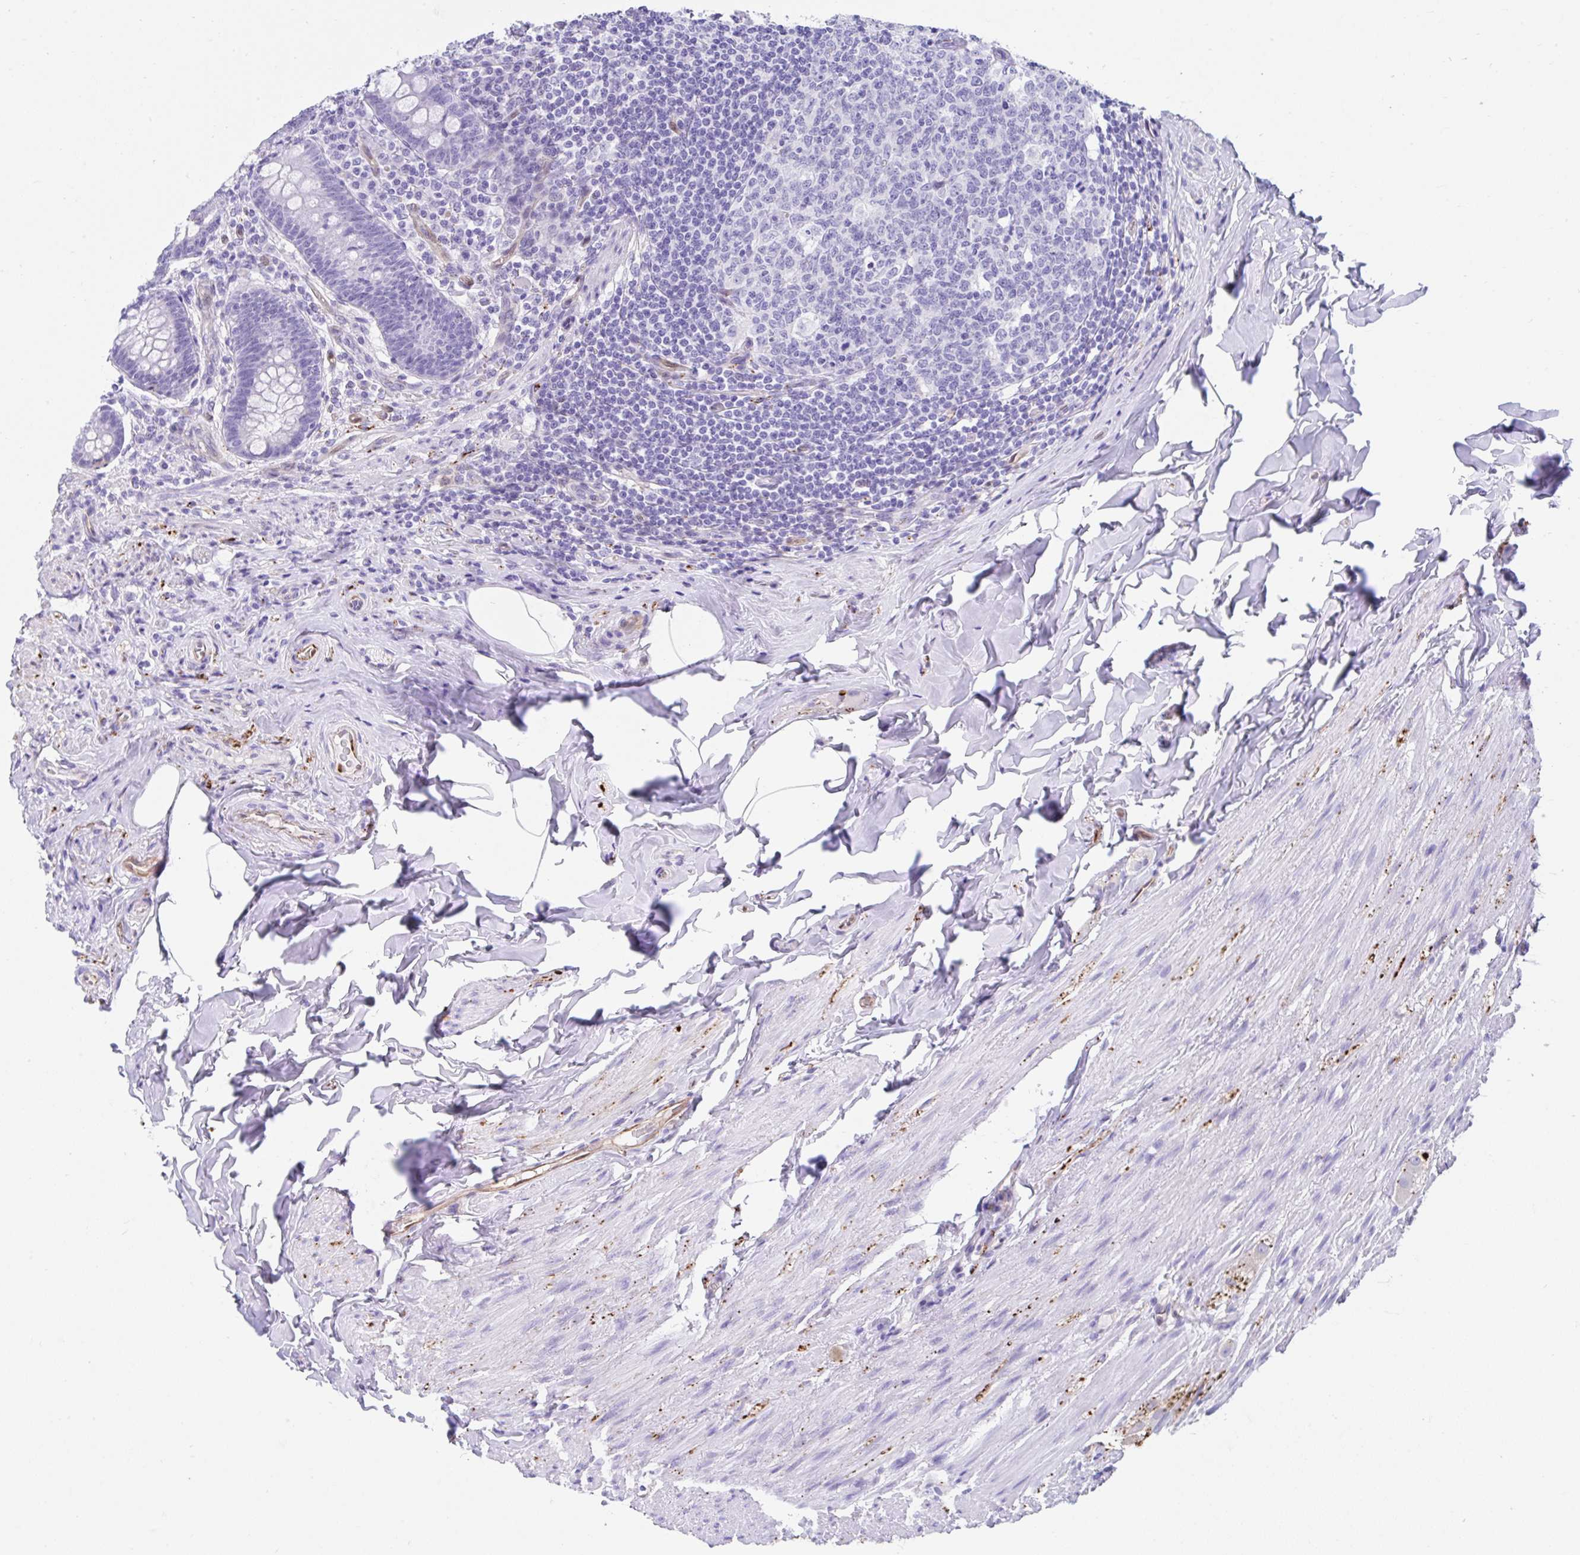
{"staining": {"intensity": "negative", "quantity": "none", "location": "none"}, "tissue": "appendix", "cell_type": "Glandular cells", "image_type": "normal", "snomed": [{"axis": "morphology", "description": "Normal tissue, NOS"}, {"axis": "topography", "description": "Appendix"}], "caption": "This is an immunohistochemistry (IHC) photomicrograph of unremarkable appendix. There is no staining in glandular cells.", "gene": "FAM107A", "patient": {"sex": "male", "age": 71}}